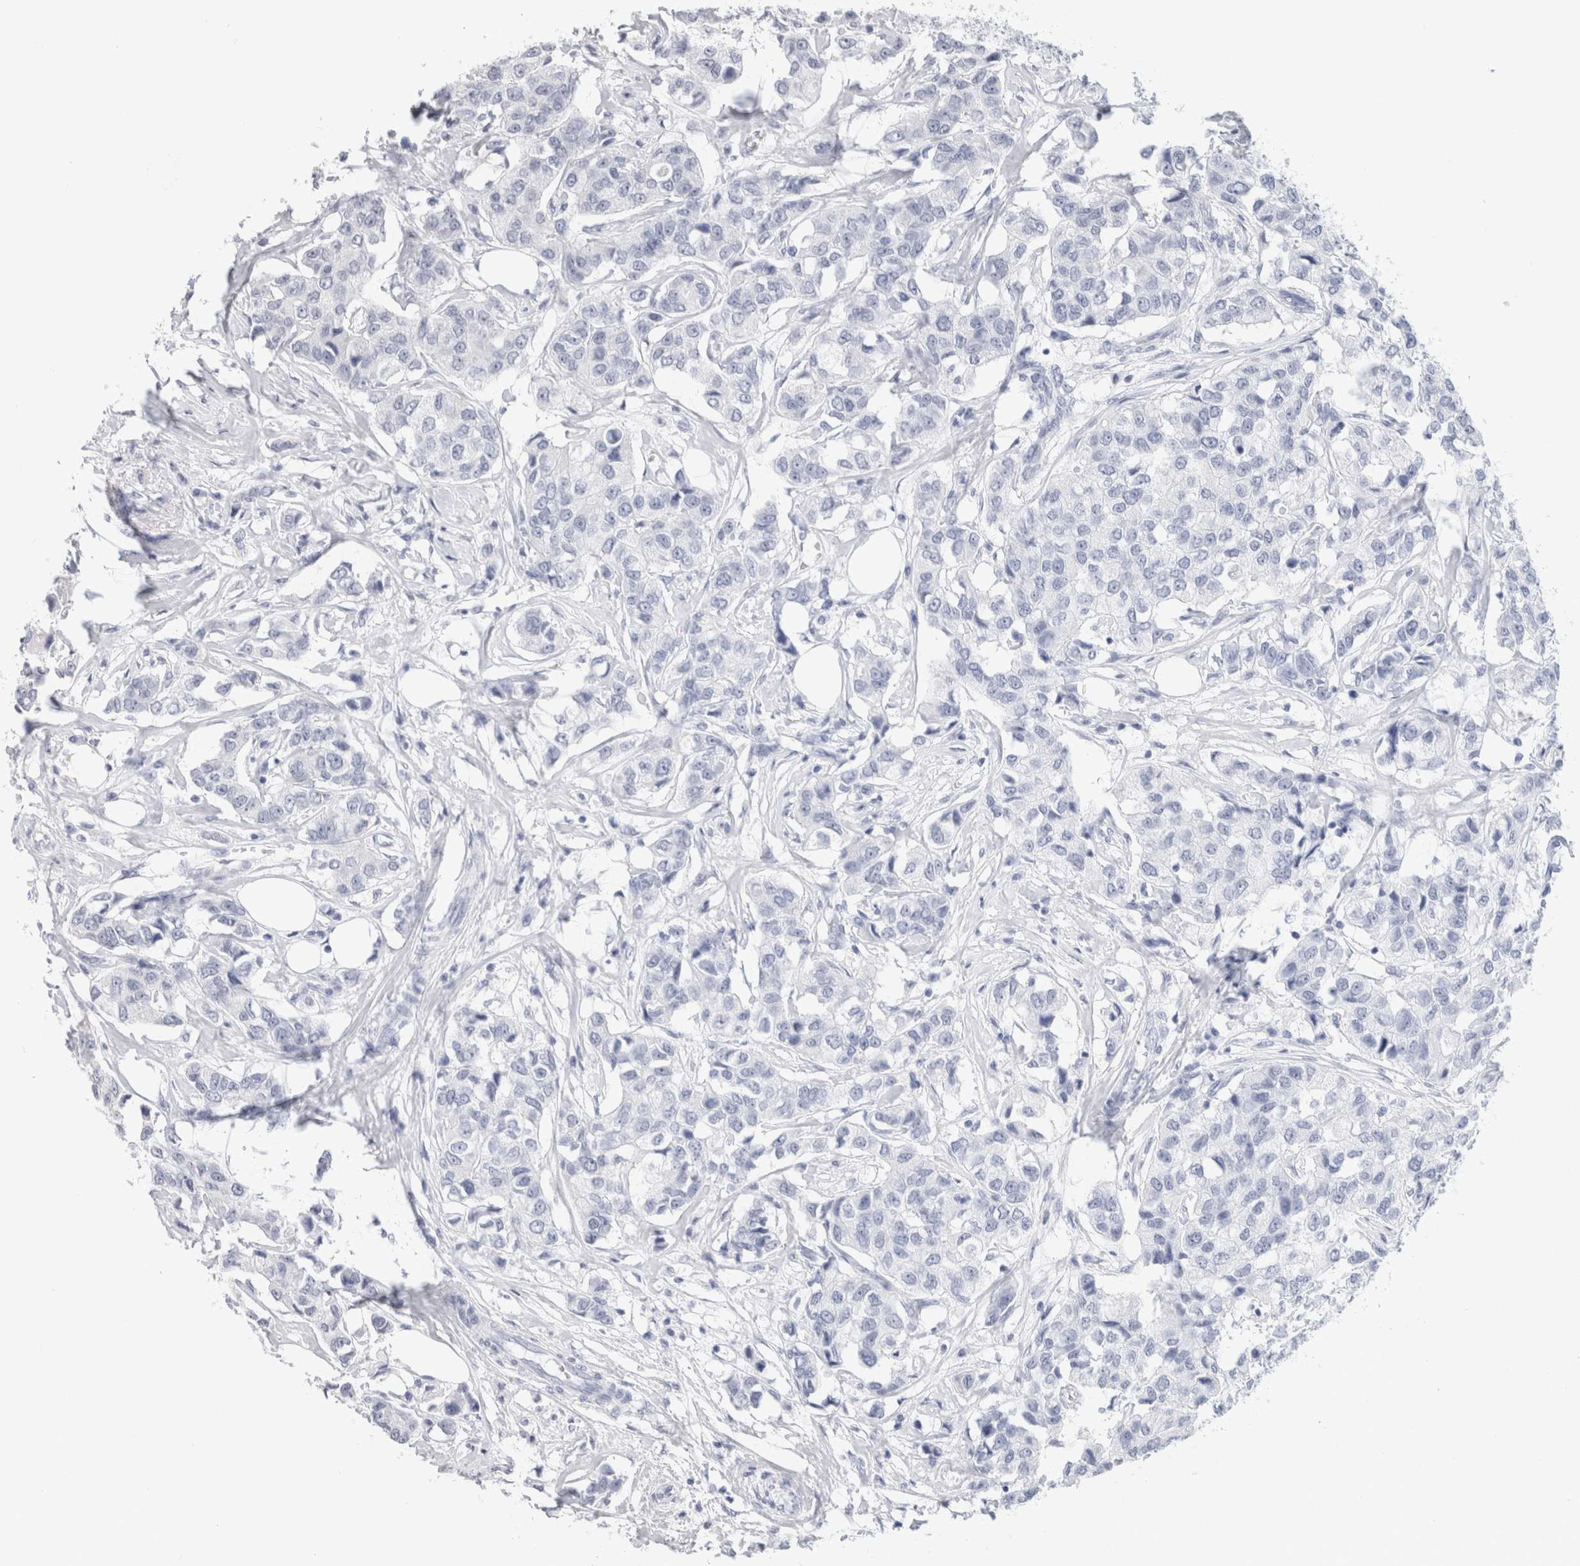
{"staining": {"intensity": "negative", "quantity": "none", "location": "none"}, "tissue": "breast cancer", "cell_type": "Tumor cells", "image_type": "cancer", "snomed": [{"axis": "morphology", "description": "Duct carcinoma"}, {"axis": "topography", "description": "Breast"}], "caption": "This is a micrograph of IHC staining of breast cancer, which shows no expression in tumor cells.", "gene": "AFP", "patient": {"sex": "female", "age": 80}}